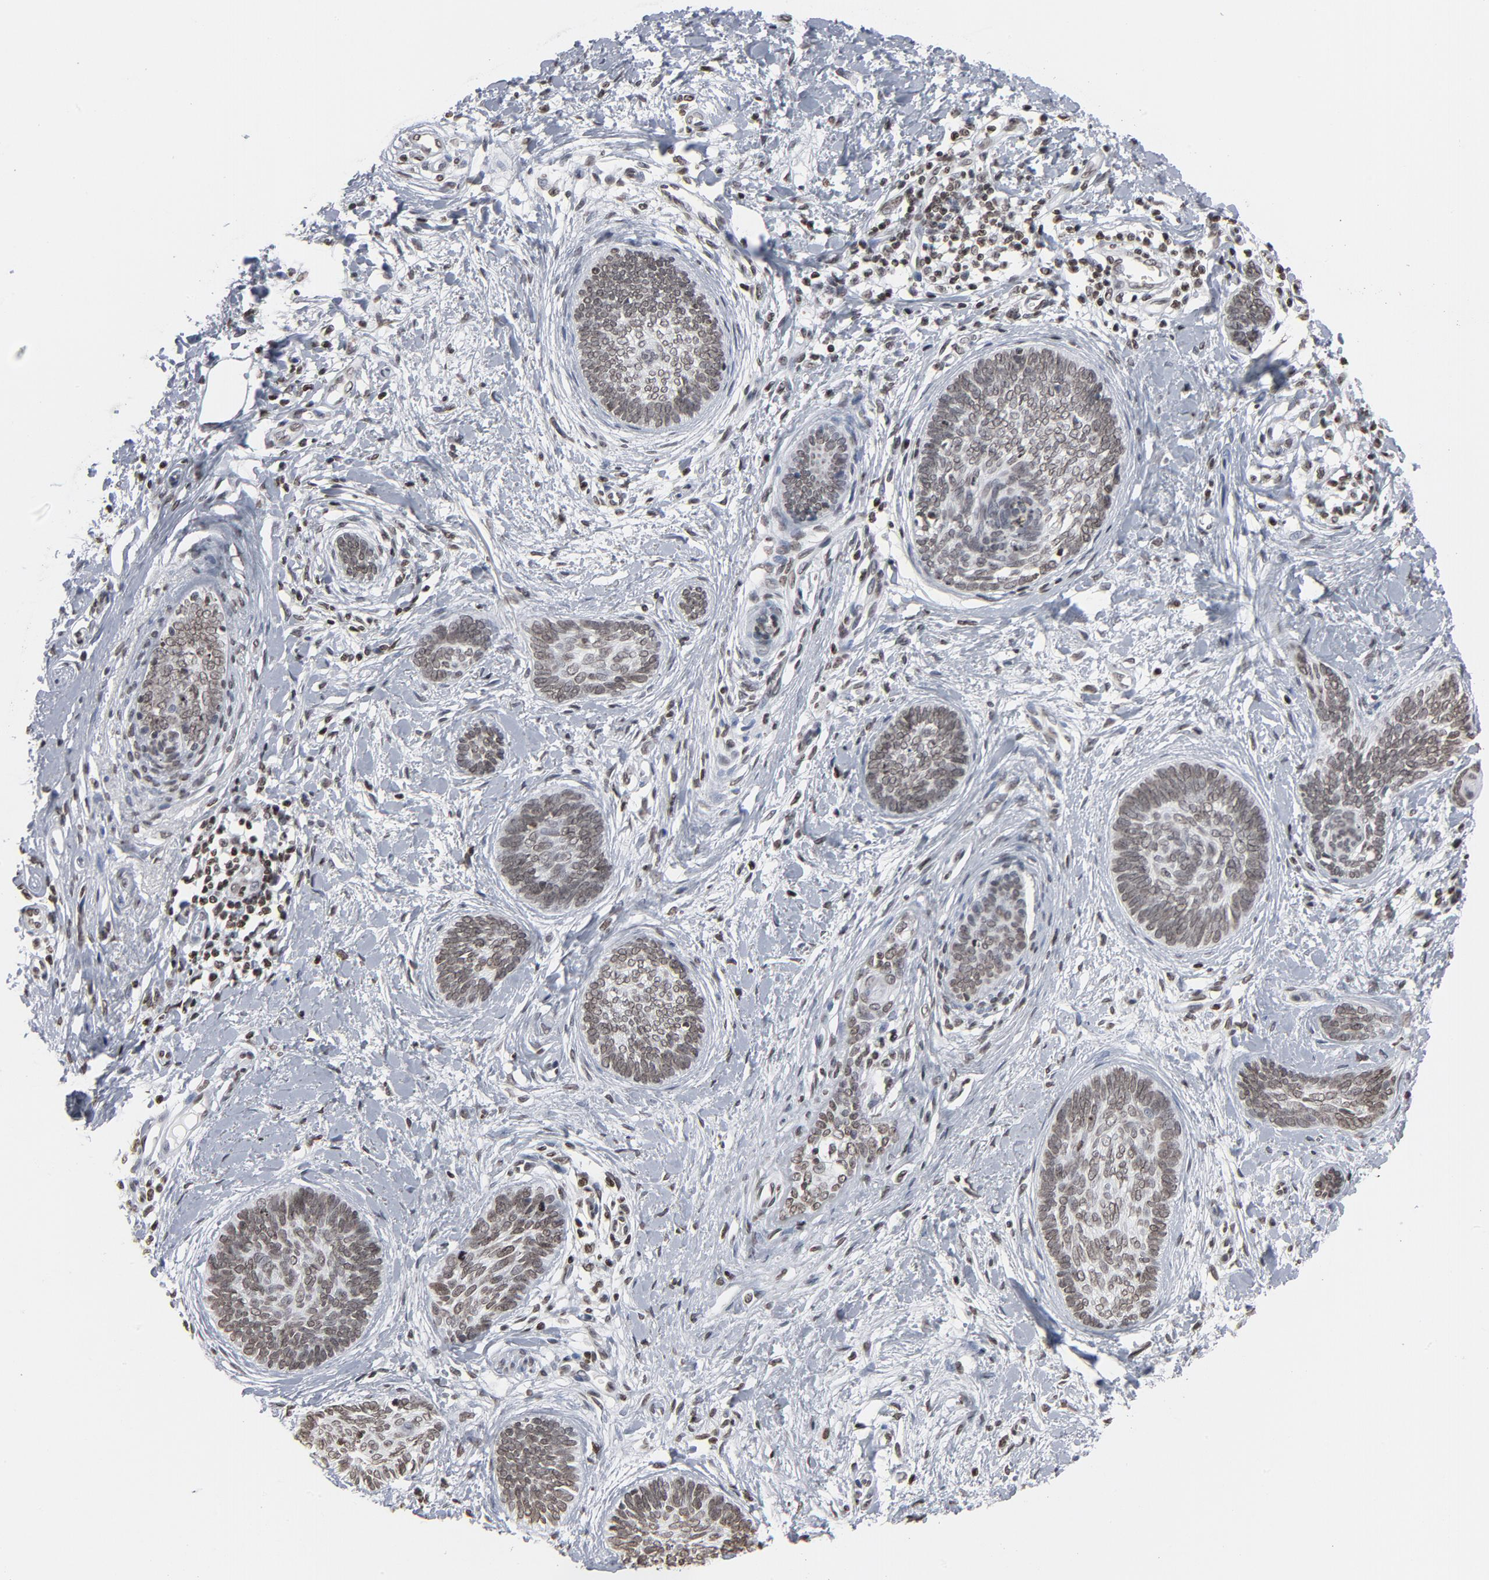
{"staining": {"intensity": "weak", "quantity": ">75%", "location": "nuclear"}, "tissue": "skin cancer", "cell_type": "Tumor cells", "image_type": "cancer", "snomed": [{"axis": "morphology", "description": "Basal cell carcinoma"}, {"axis": "topography", "description": "Skin"}], "caption": "Immunohistochemical staining of human skin basal cell carcinoma displays weak nuclear protein expression in about >75% of tumor cells.", "gene": "H2AC12", "patient": {"sex": "female", "age": 81}}